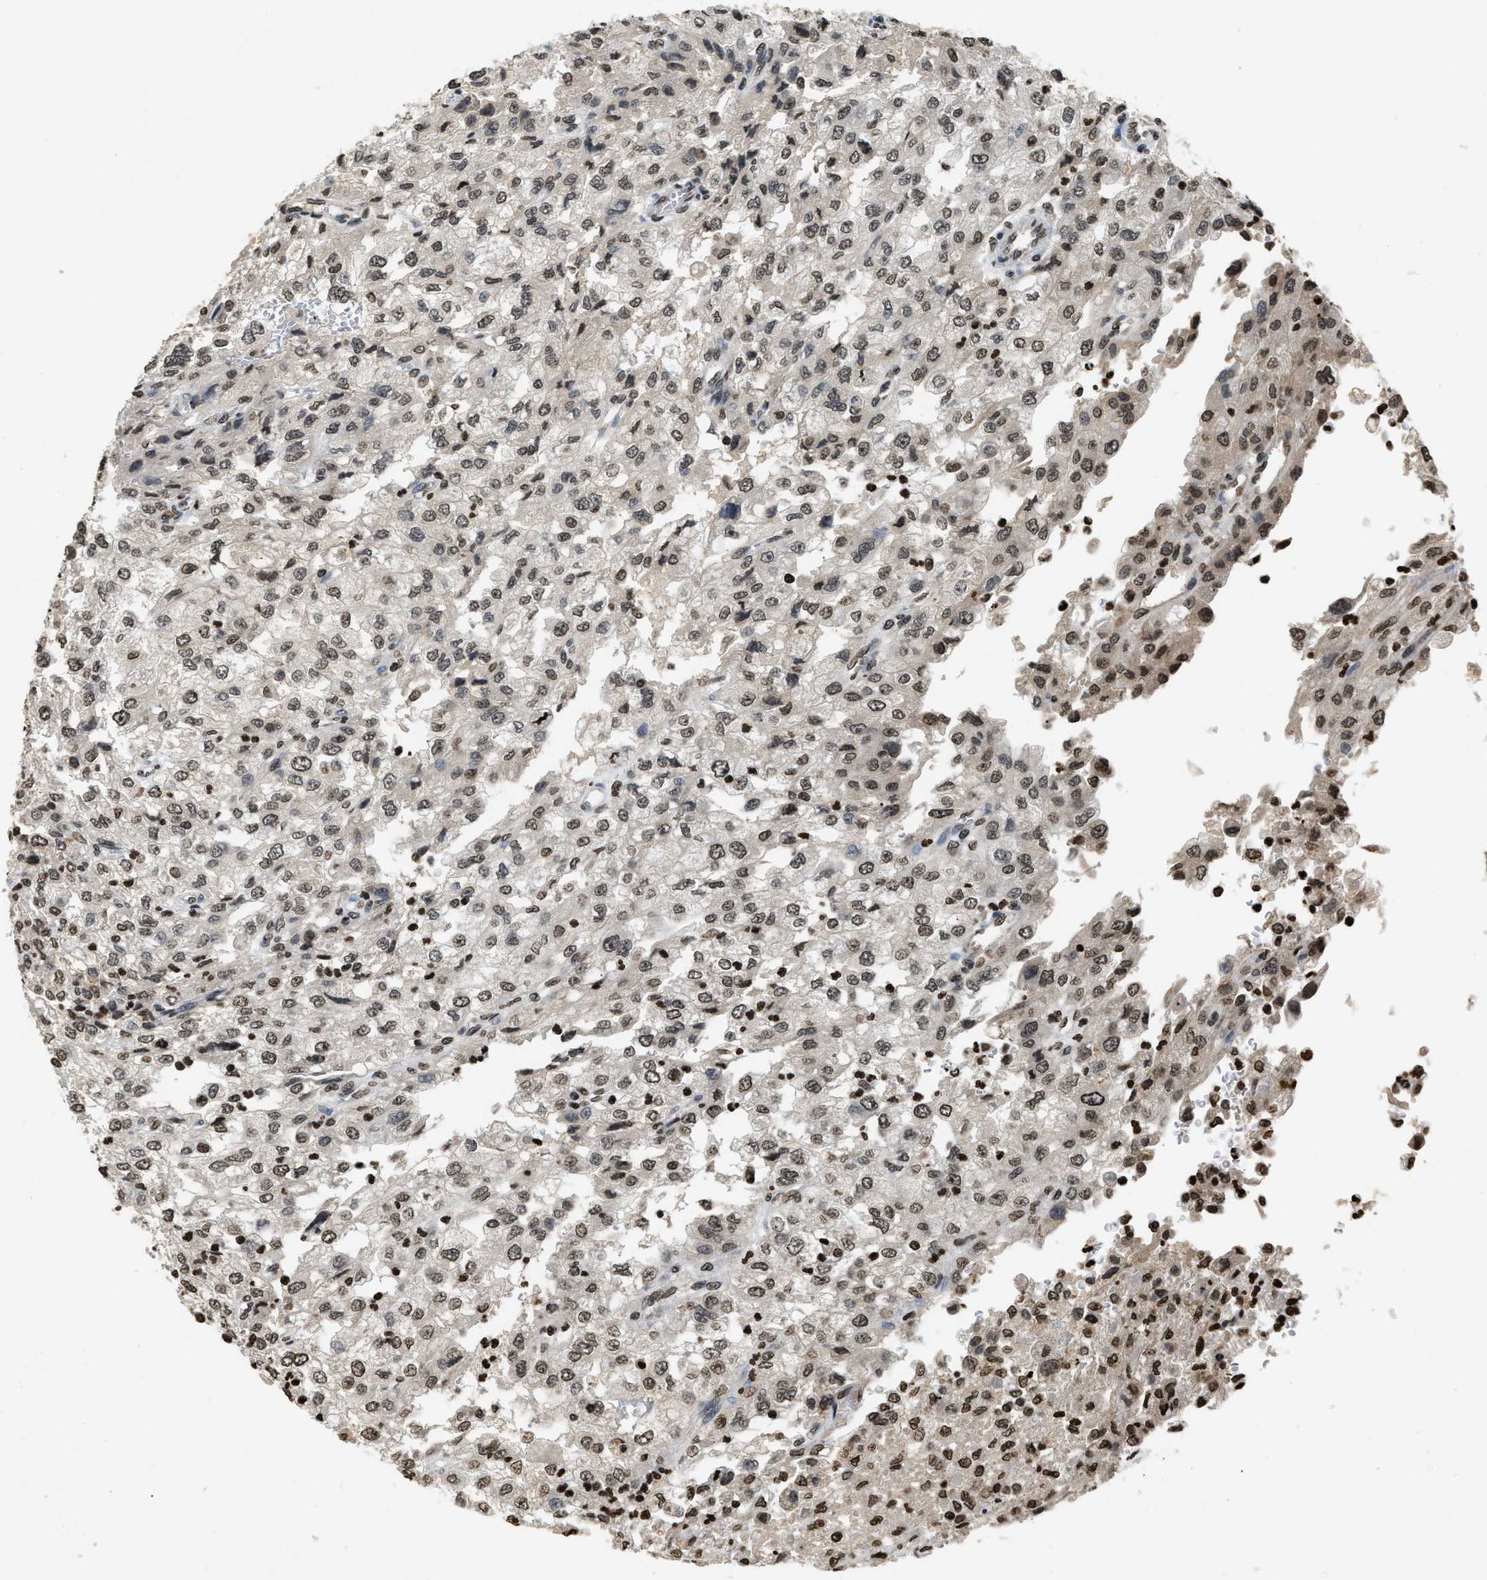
{"staining": {"intensity": "weak", "quantity": ">75%", "location": "nuclear"}, "tissue": "renal cancer", "cell_type": "Tumor cells", "image_type": "cancer", "snomed": [{"axis": "morphology", "description": "Adenocarcinoma, NOS"}, {"axis": "topography", "description": "Kidney"}], "caption": "Immunohistochemistry (IHC) micrograph of neoplastic tissue: renal cancer stained using immunohistochemistry (IHC) demonstrates low levels of weak protein expression localized specifically in the nuclear of tumor cells, appearing as a nuclear brown color.", "gene": "DNASE1L3", "patient": {"sex": "female", "age": 54}}